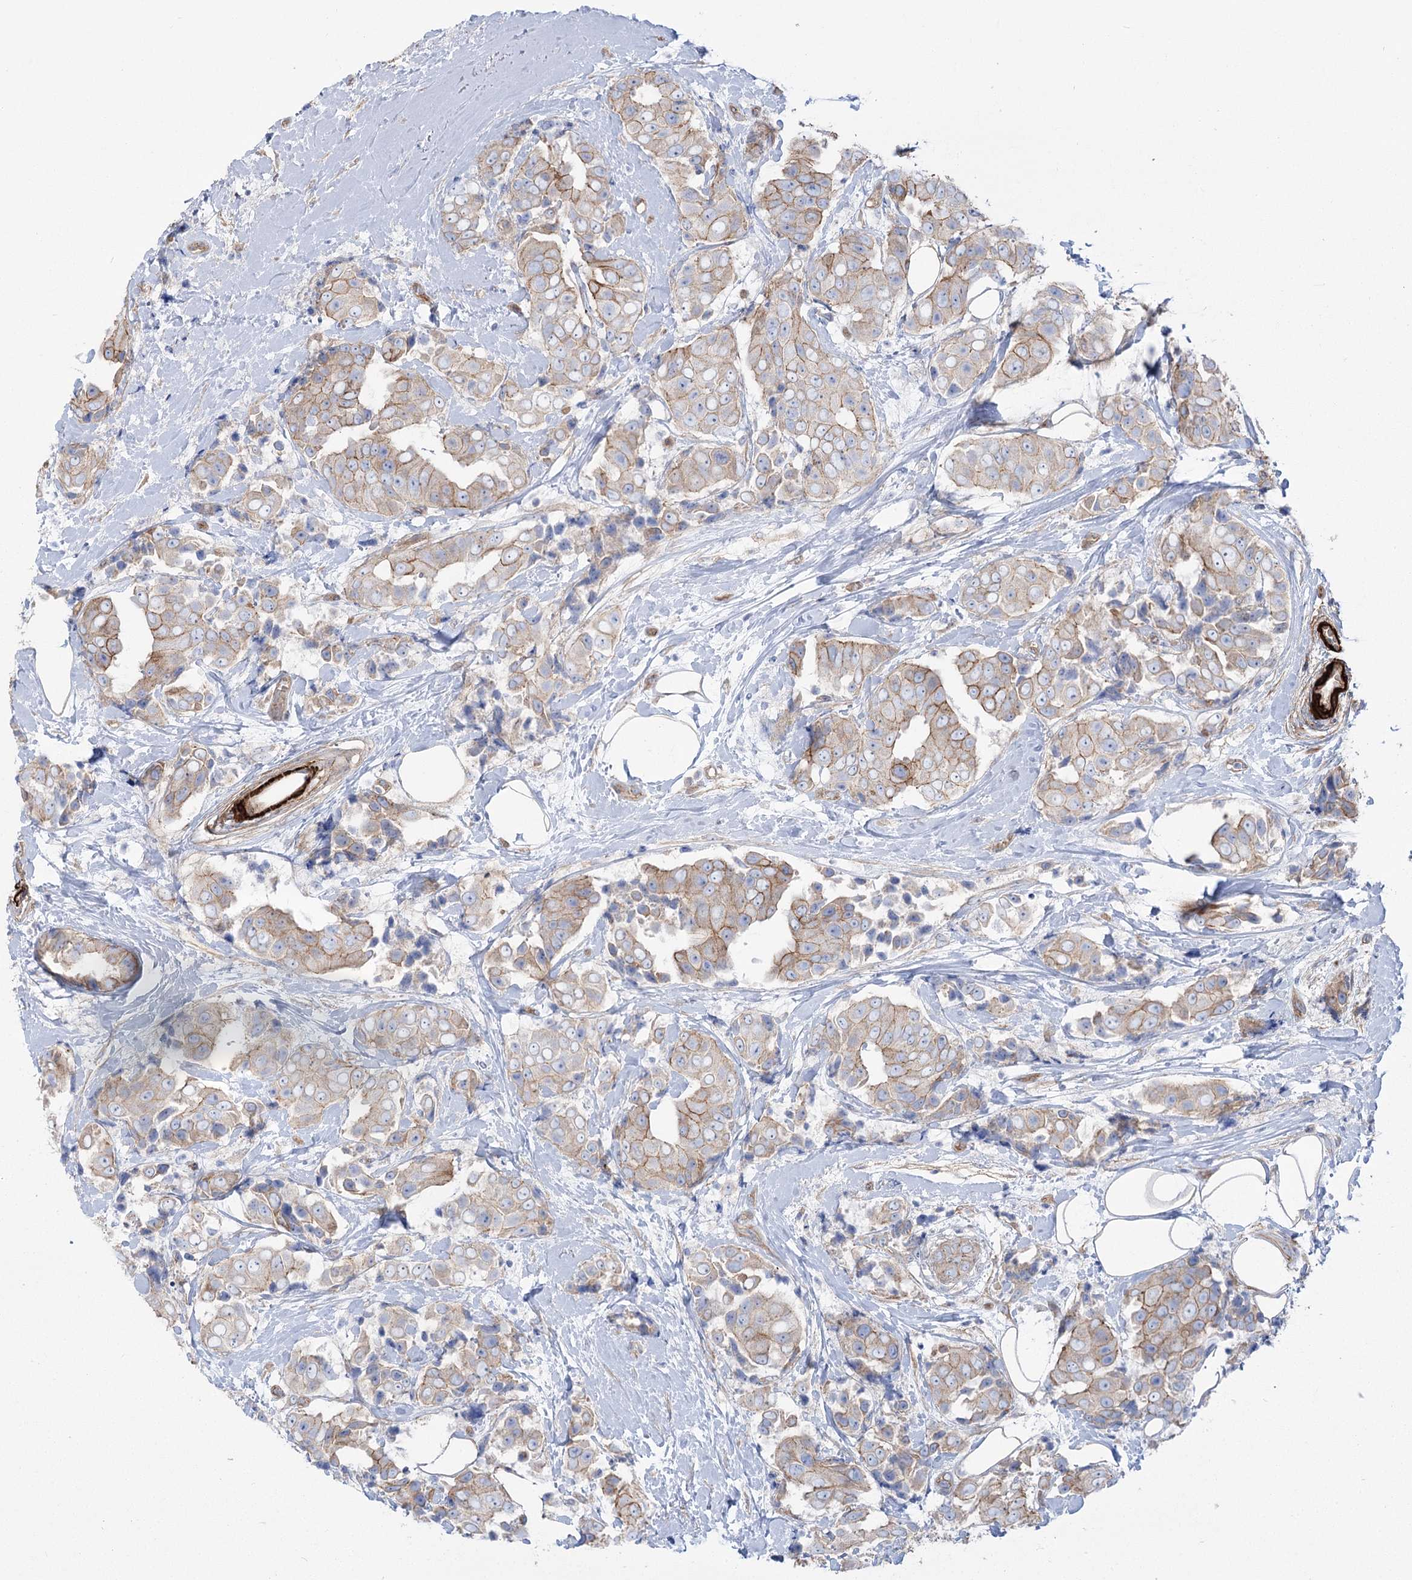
{"staining": {"intensity": "moderate", "quantity": "25%-75%", "location": "cytoplasmic/membranous"}, "tissue": "breast cancer", "cell_type": "Tumor cells", "image_type": "cancer", "snomed": [{"axis": "morphology", "description": "Normal tissue, NOS"}, {"axis": "morphology", "description": "Duct carcinoma"}, {"axis": "topography", "description": "Breast"}], "caption": "This micrograph displays invasive ductal carcinoma (breast) stained with immunohistochemistry (IHC) to label a protein in brown. The cytoplasmic/membranous of tumor cells show moderate positivity for the protein. Nuclei are counter-stained blue.", "gene": "PLEKHA5", "patient": {"sex": "female", "age": 39}}